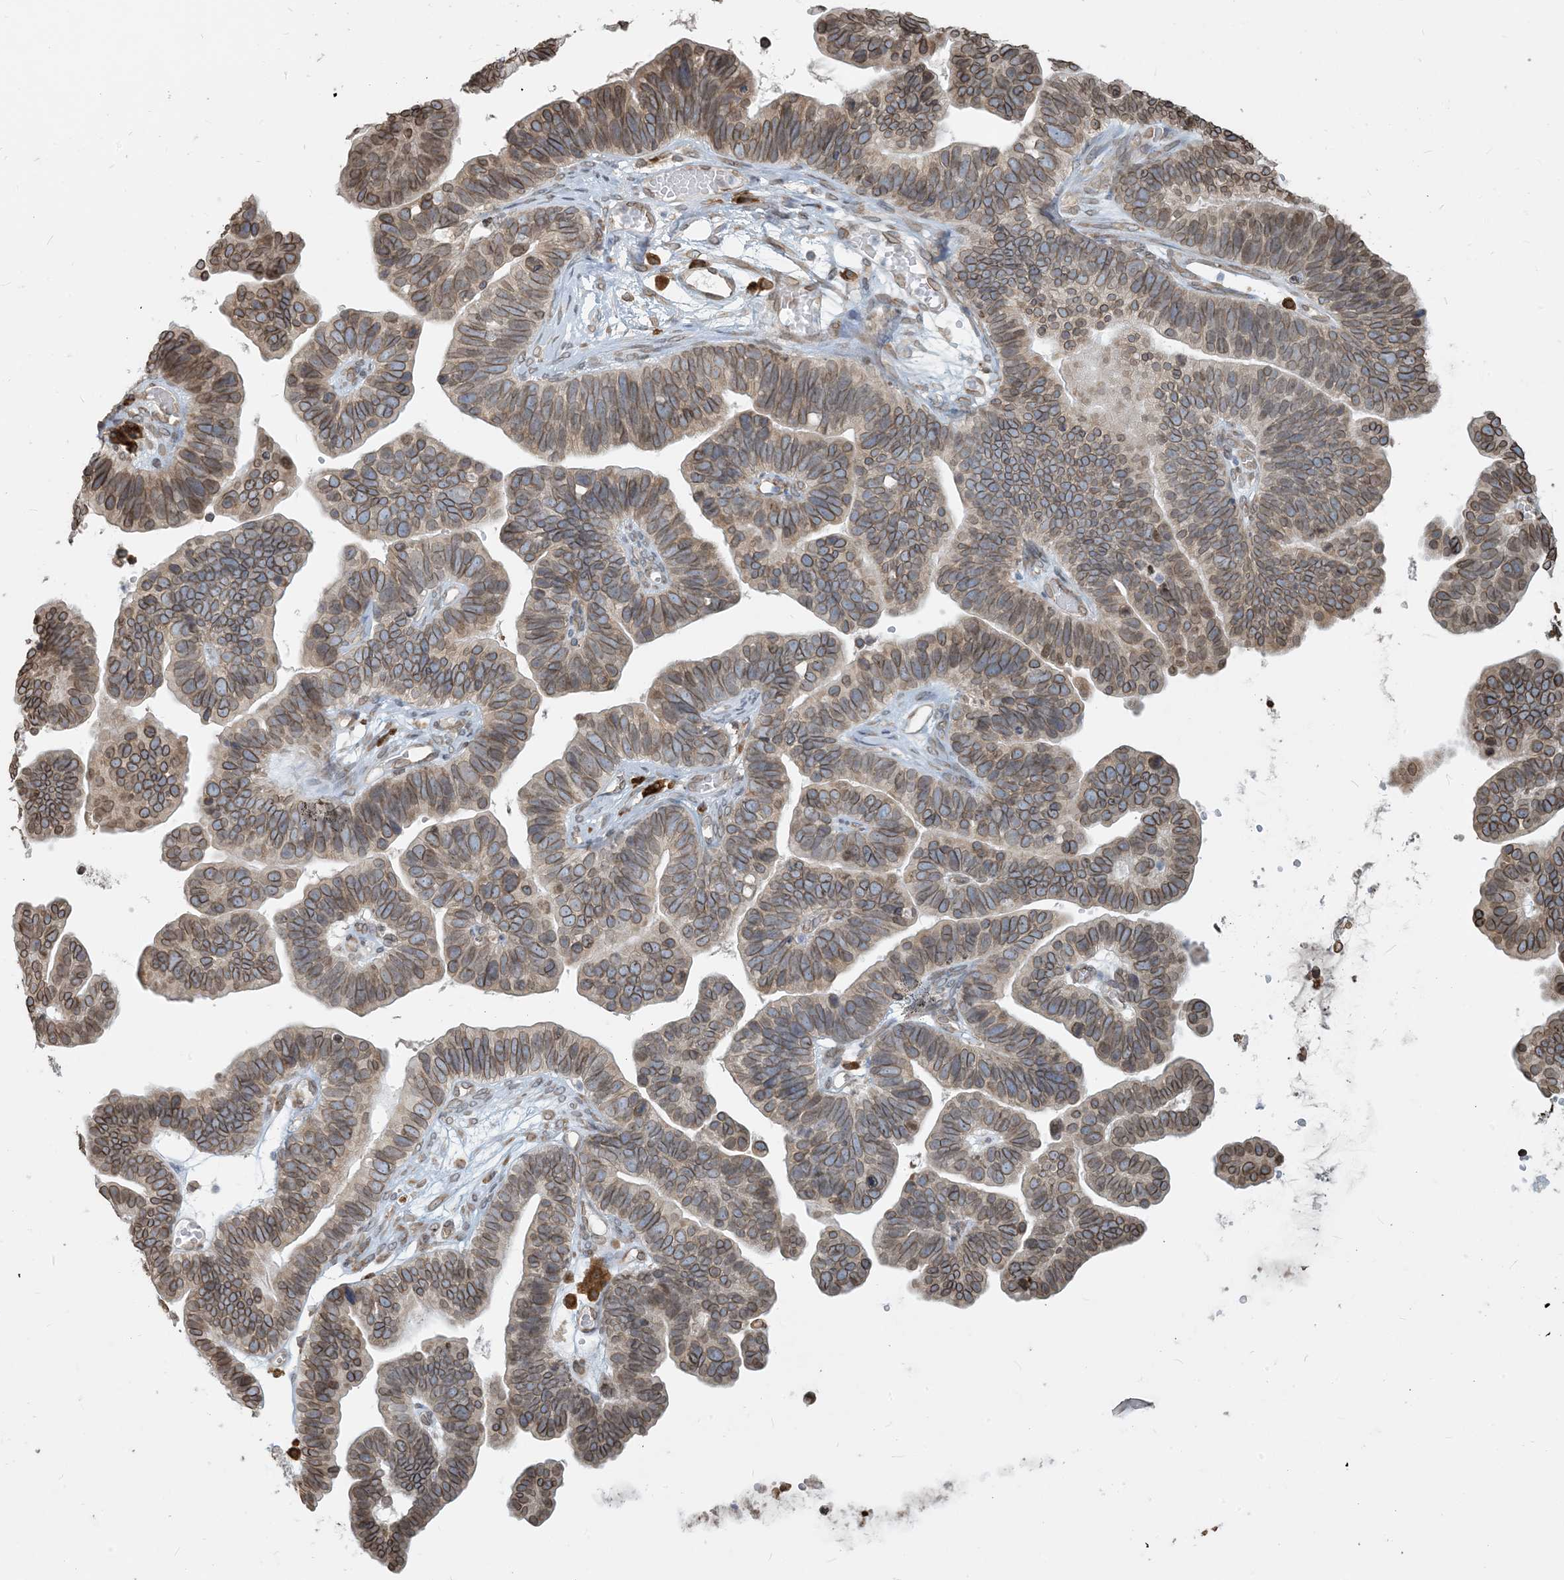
{"staining": {"intensity": "moderate", "quantity": ">75%", "location": "cytoplasmic/membranous,nuclear"}, "tissue": "ovarian cancer", "cell_type": "Tumor cells", "image_type": "cancer", "snomed": [{"axis": "morphology", "description": "Cystadenocarcinoma, serous, NOS"}, {"axis": "topography", "description": "Ovary"}], "caption": "An image of ovarian cancer stained for a protein reveals moderate cytoplasmic/membranous and nuclear brown staining in tumor cells.", "gene": "WWP1", "patient": {"sex": "female", "age": 56}}